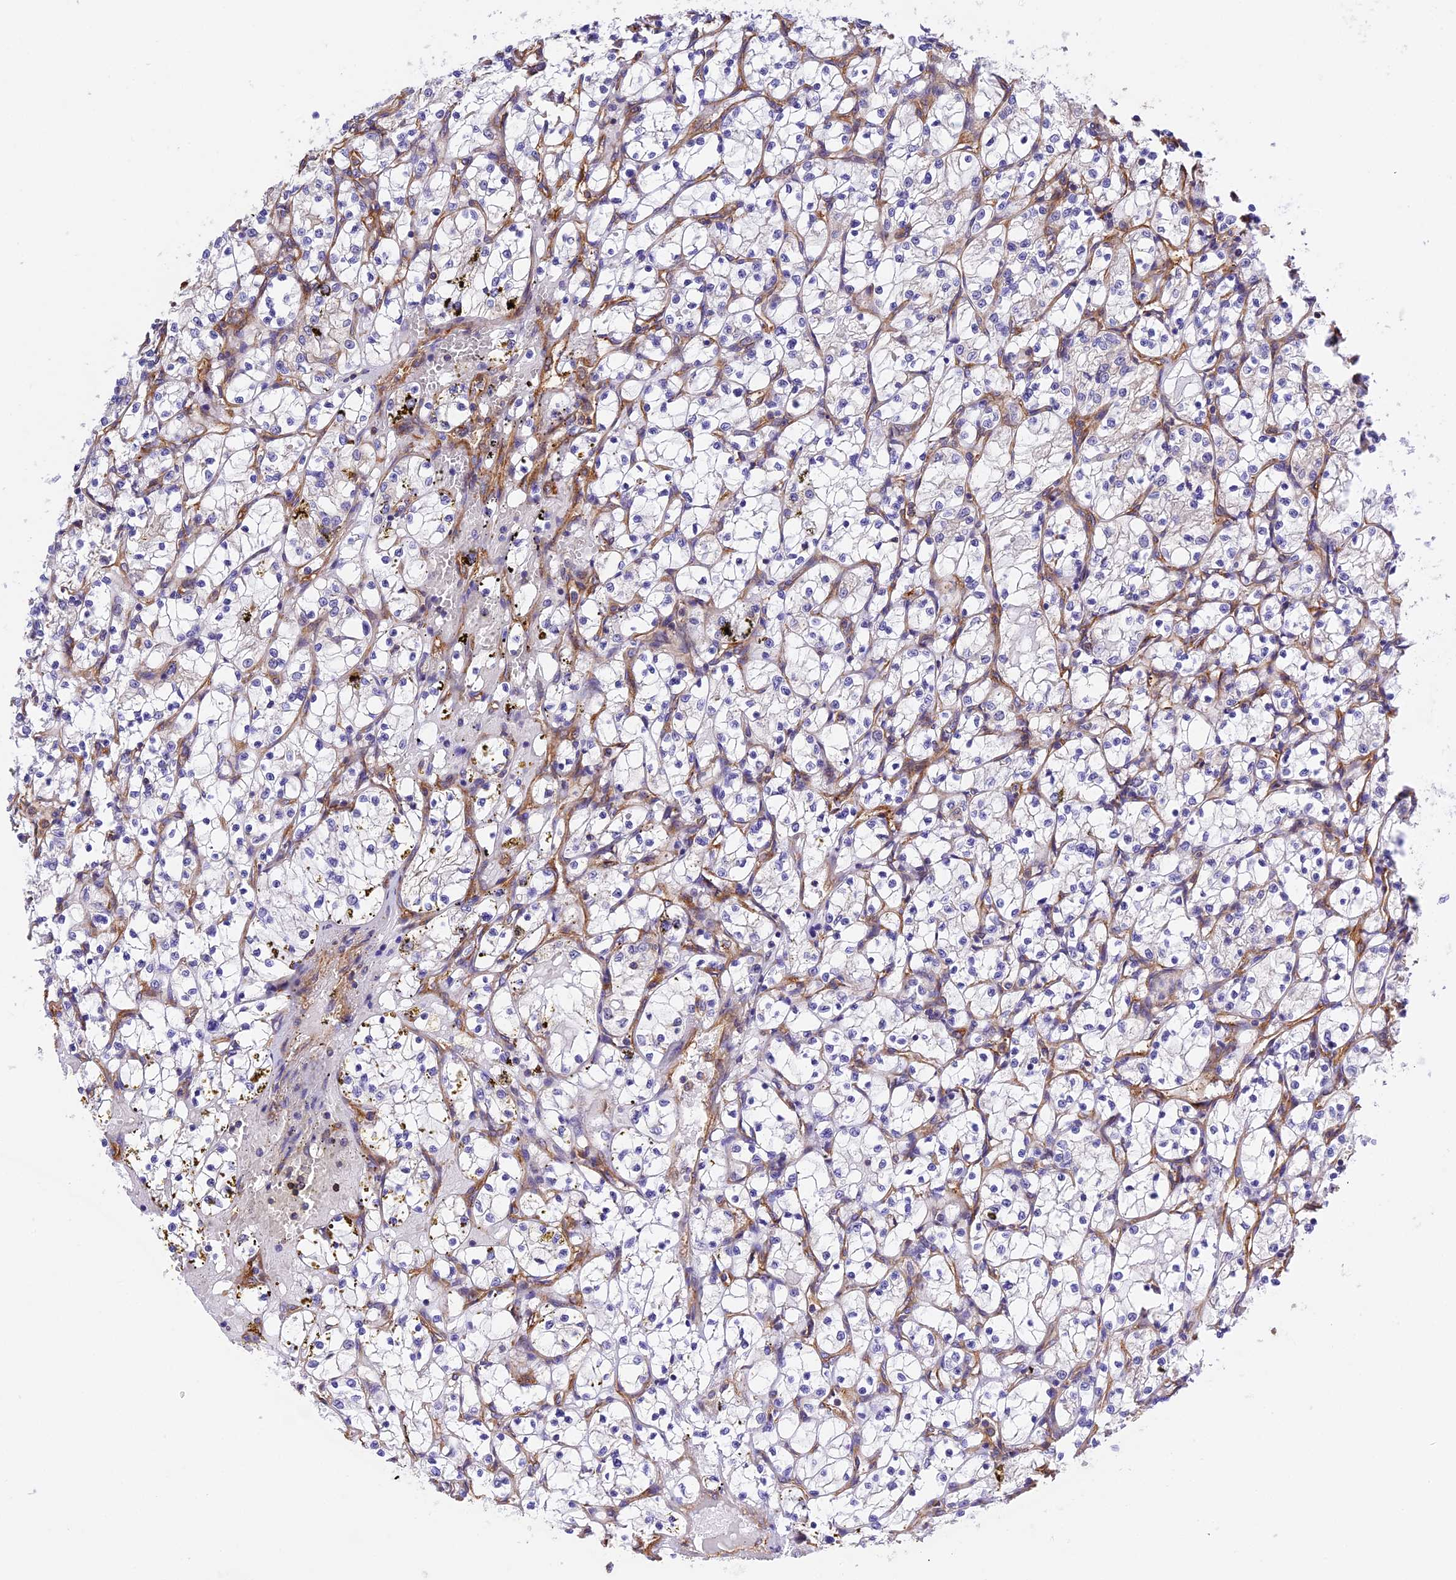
{"staining": {"intensity": "negative", "quantity": "none", "location": "none"}, "tissue": "renal cancer", "cell_type": "Tumor cells", "image_type": "cancer", "snomed": [{"axis": "morphology", "description": "Adenocarcinoma, NOS"}, {"axis": "topography", "description": "Kidney"}], "caption": "The histopathology image reveals no staining of tumor cells in adenocarcinoma (renal).", "gene": "C5orf22", "patient": {"sex": "female", "age": 69}}